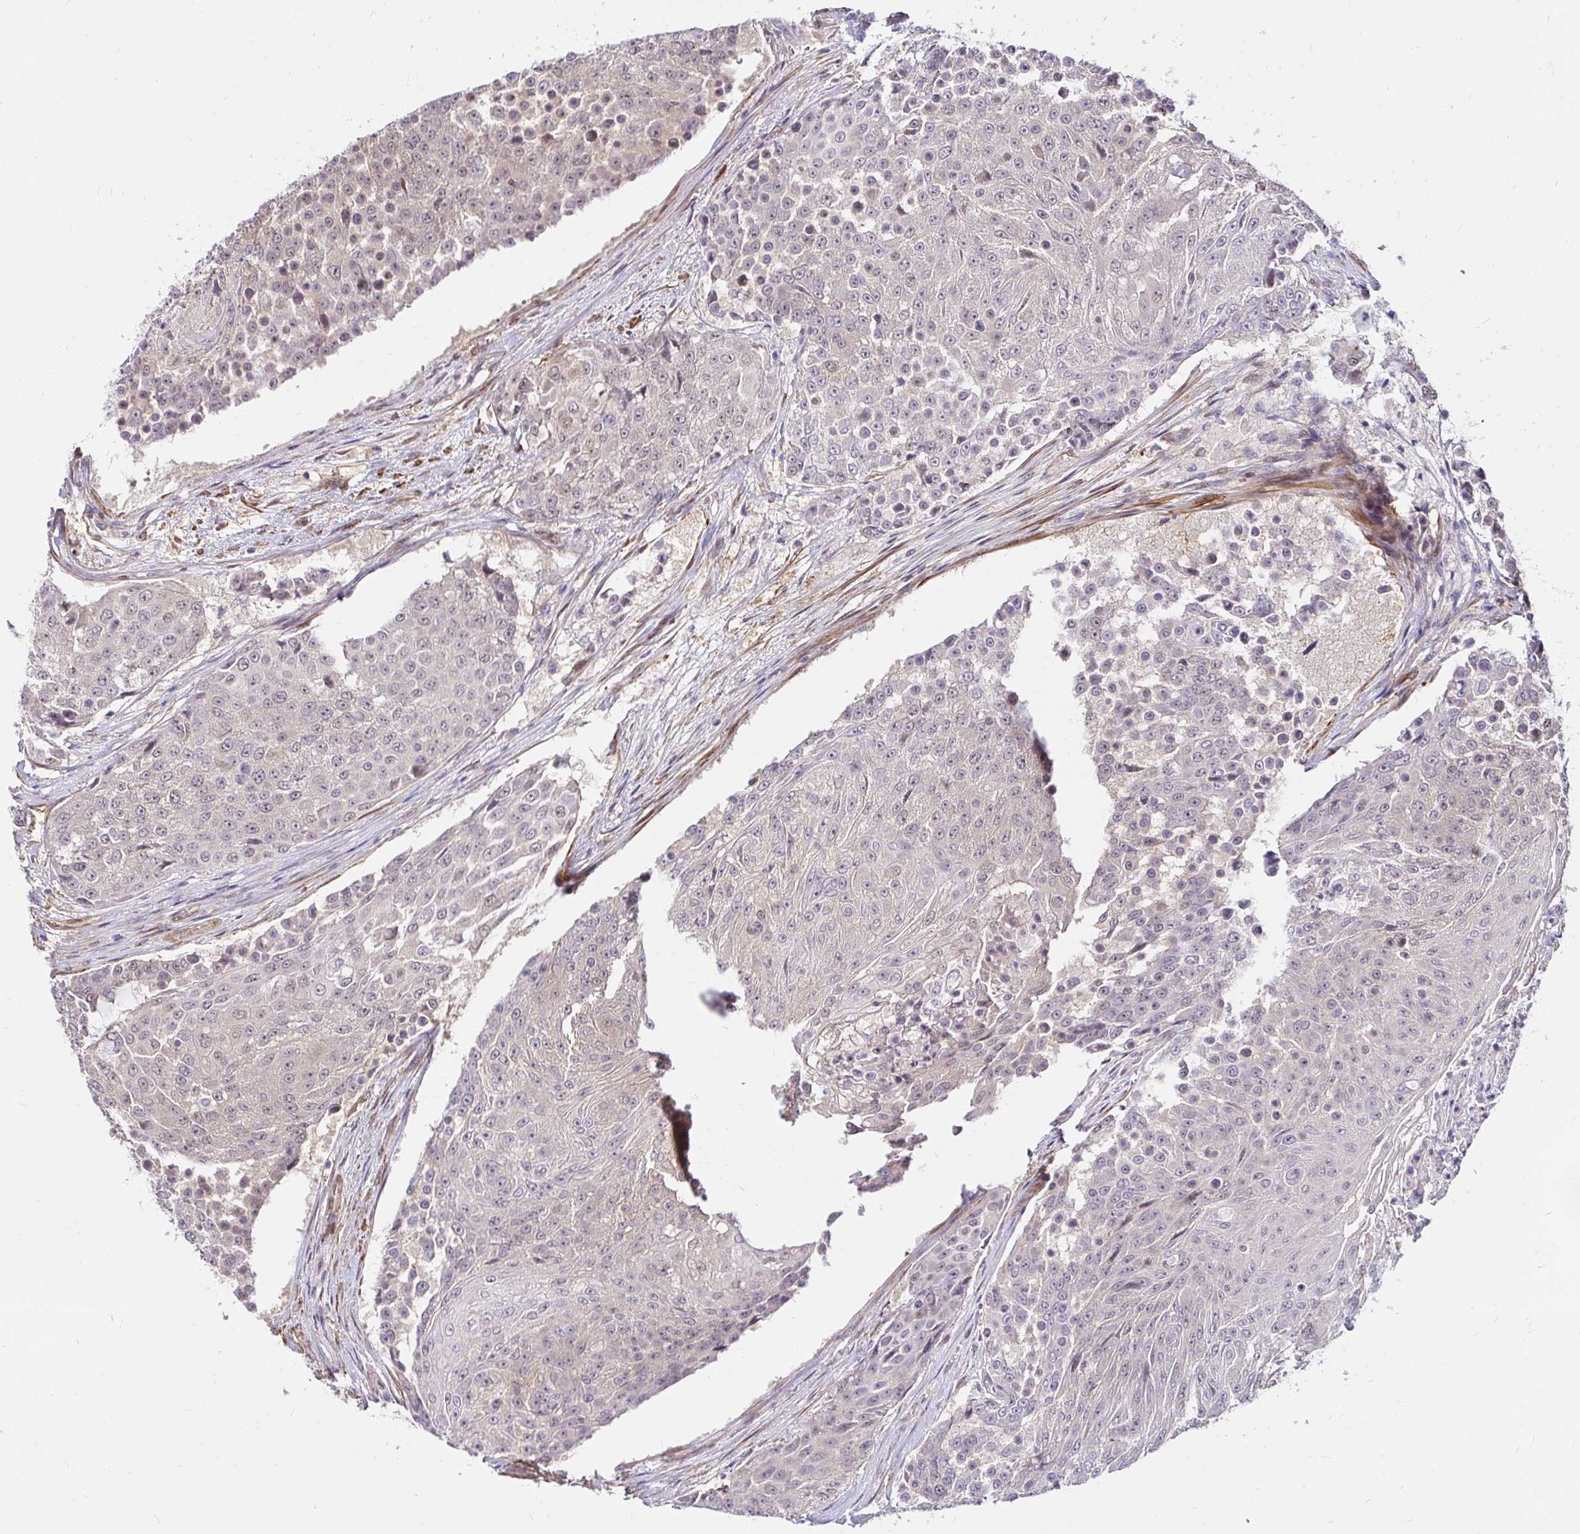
{"staining": {"intensity": "negative", "quantity": "none", "location": "none"}, "tissue": "urothelial cancer", "cell_type": "Tumor cells", "image_type": "cancer", "snomed": [{"axis": "morphology", "description": "Urothelial carcinoma, High grade"}, {"axis": "topography", "description": "Urinary bladder"}], "caption": "The micrograph shows no significant expression in tumor cells of urothelial cancer.", "gene": "YAP1", "patient": {"sex": "female", "age": 63}}